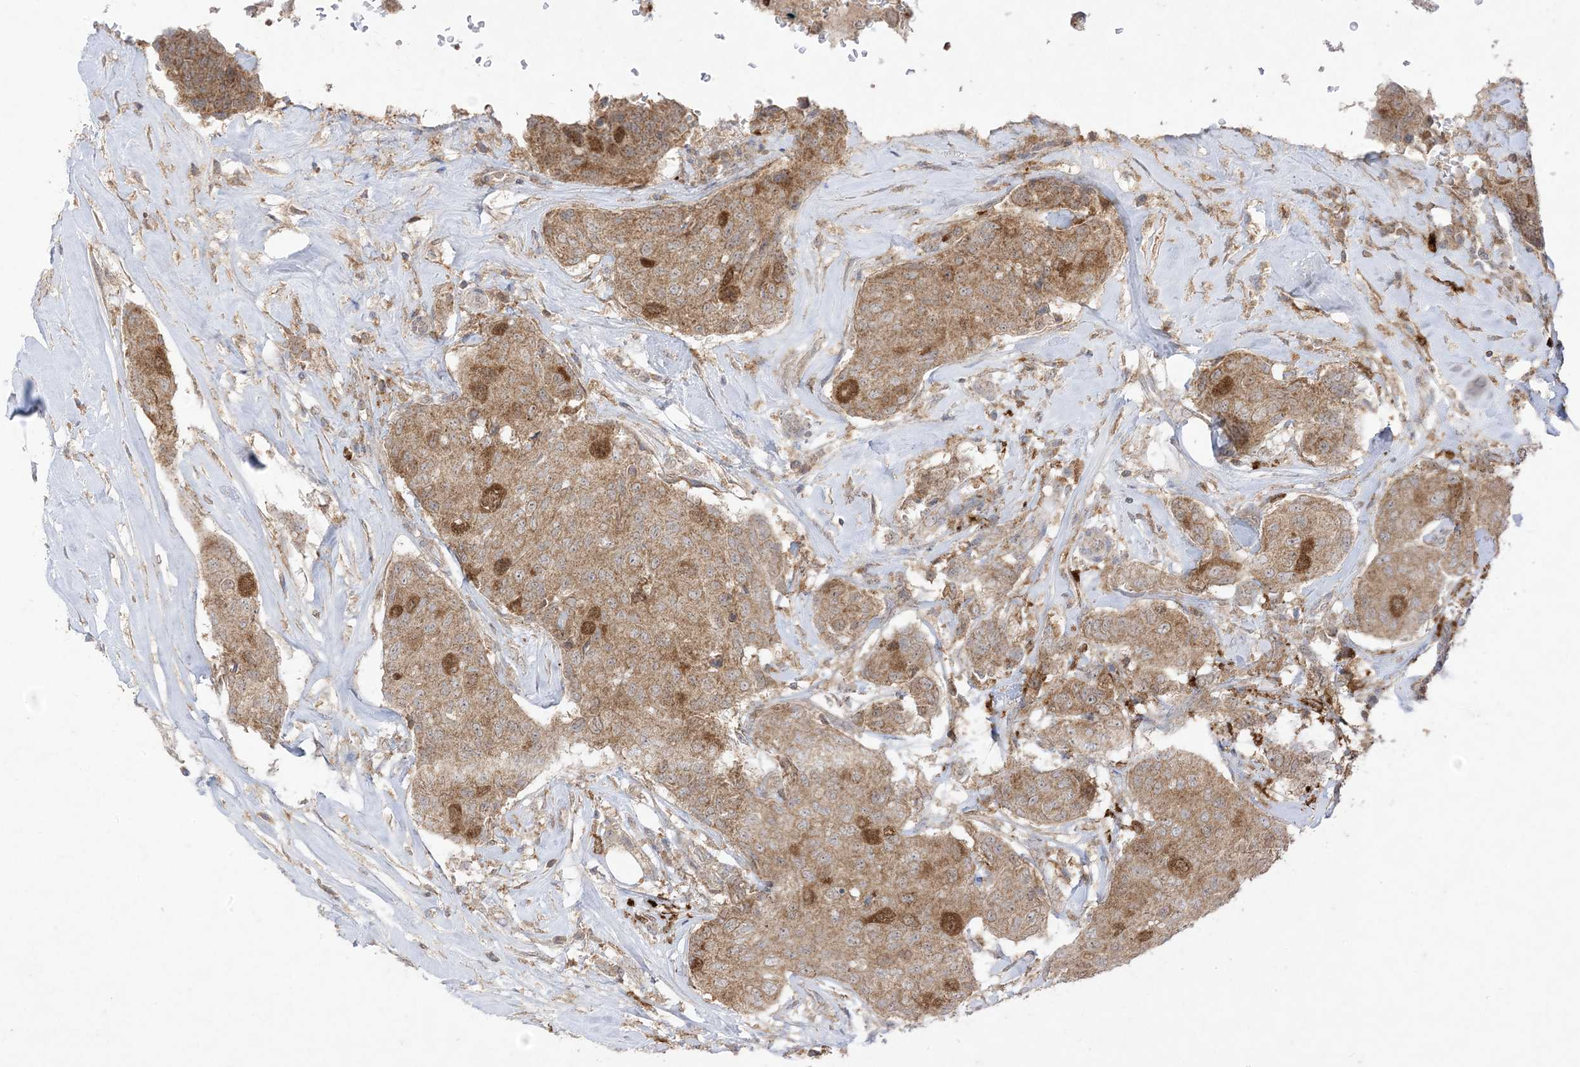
{"staining": {"intensity": "moderate", "quantity": ">75%", "location": "cytoplasmic/membranous"}, "tissue": "breast cancer", "cell_type": "Tumor cells", "image_type": "cancer", "snomed": [{"axis": "morphology", "description": "Duct carcinoma"}, {"axis": "topography", "description": "Breast"}], "caption": "IHC image of invasive ductal carcinoma (breast) stained for a protein (brown), which shows medium levels of moderate cytoplasmic/membranous staining in approximately >75% of tumor cells.", "gene": "UBE2C", "patient": {"sex": "female", "age": 80}}